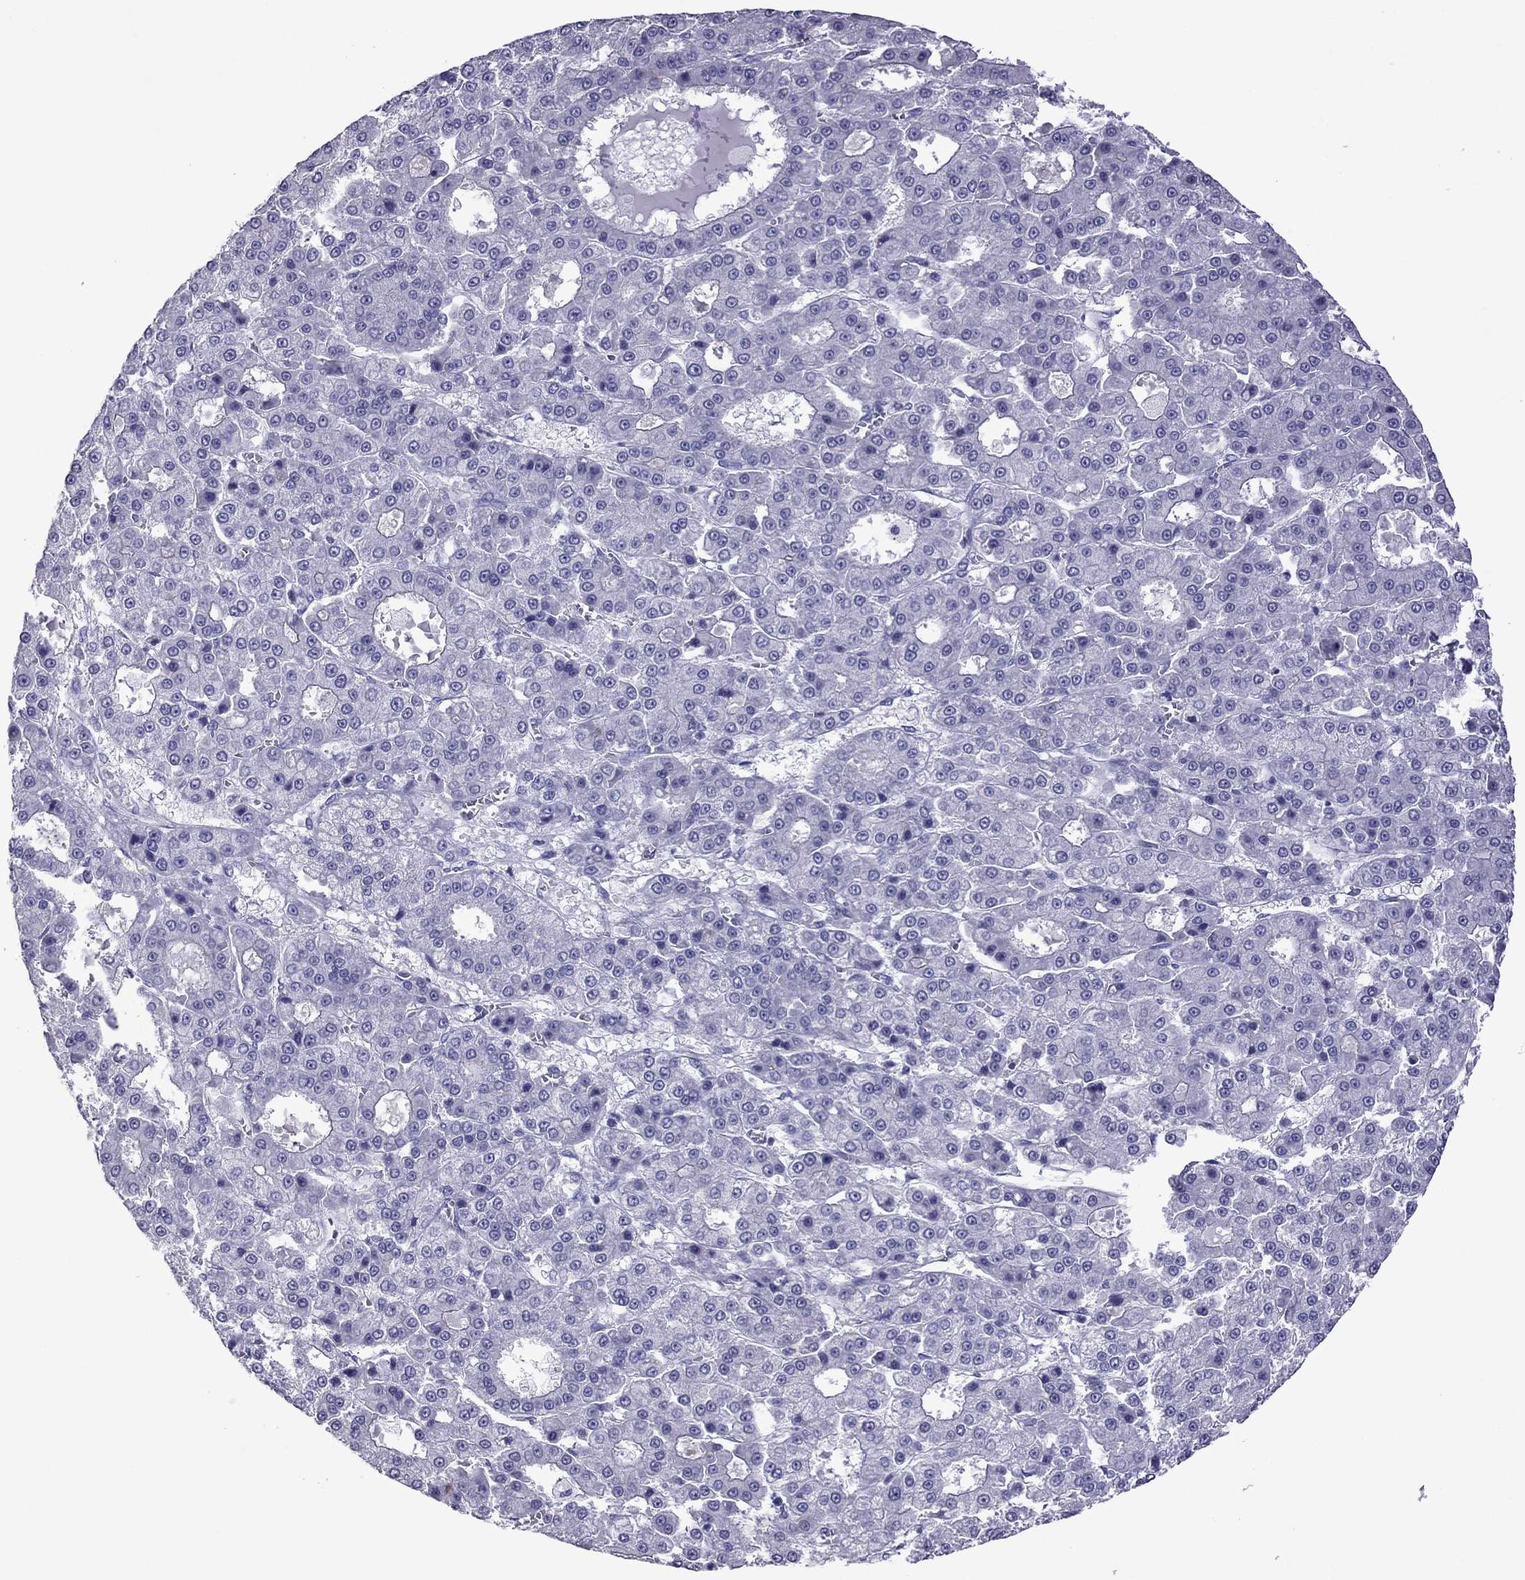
{"staining": {"intensity": "negative", "quantity": "none", "location": "none"}, "tissue": "liver cancer", "cell_type": "Tumor cells", "image_type": "cancer", "snomed": [{"axis": "morphology", "description": "Carcinoma, Hepatocellular, NOS"}, {"axis": "topography", "description": "Liver"}], "caption": "The image exhibits no staining of tumor cells in liver cancer.", "gene": "MYL11", "patient": {"sex": "male", "age": 70}}